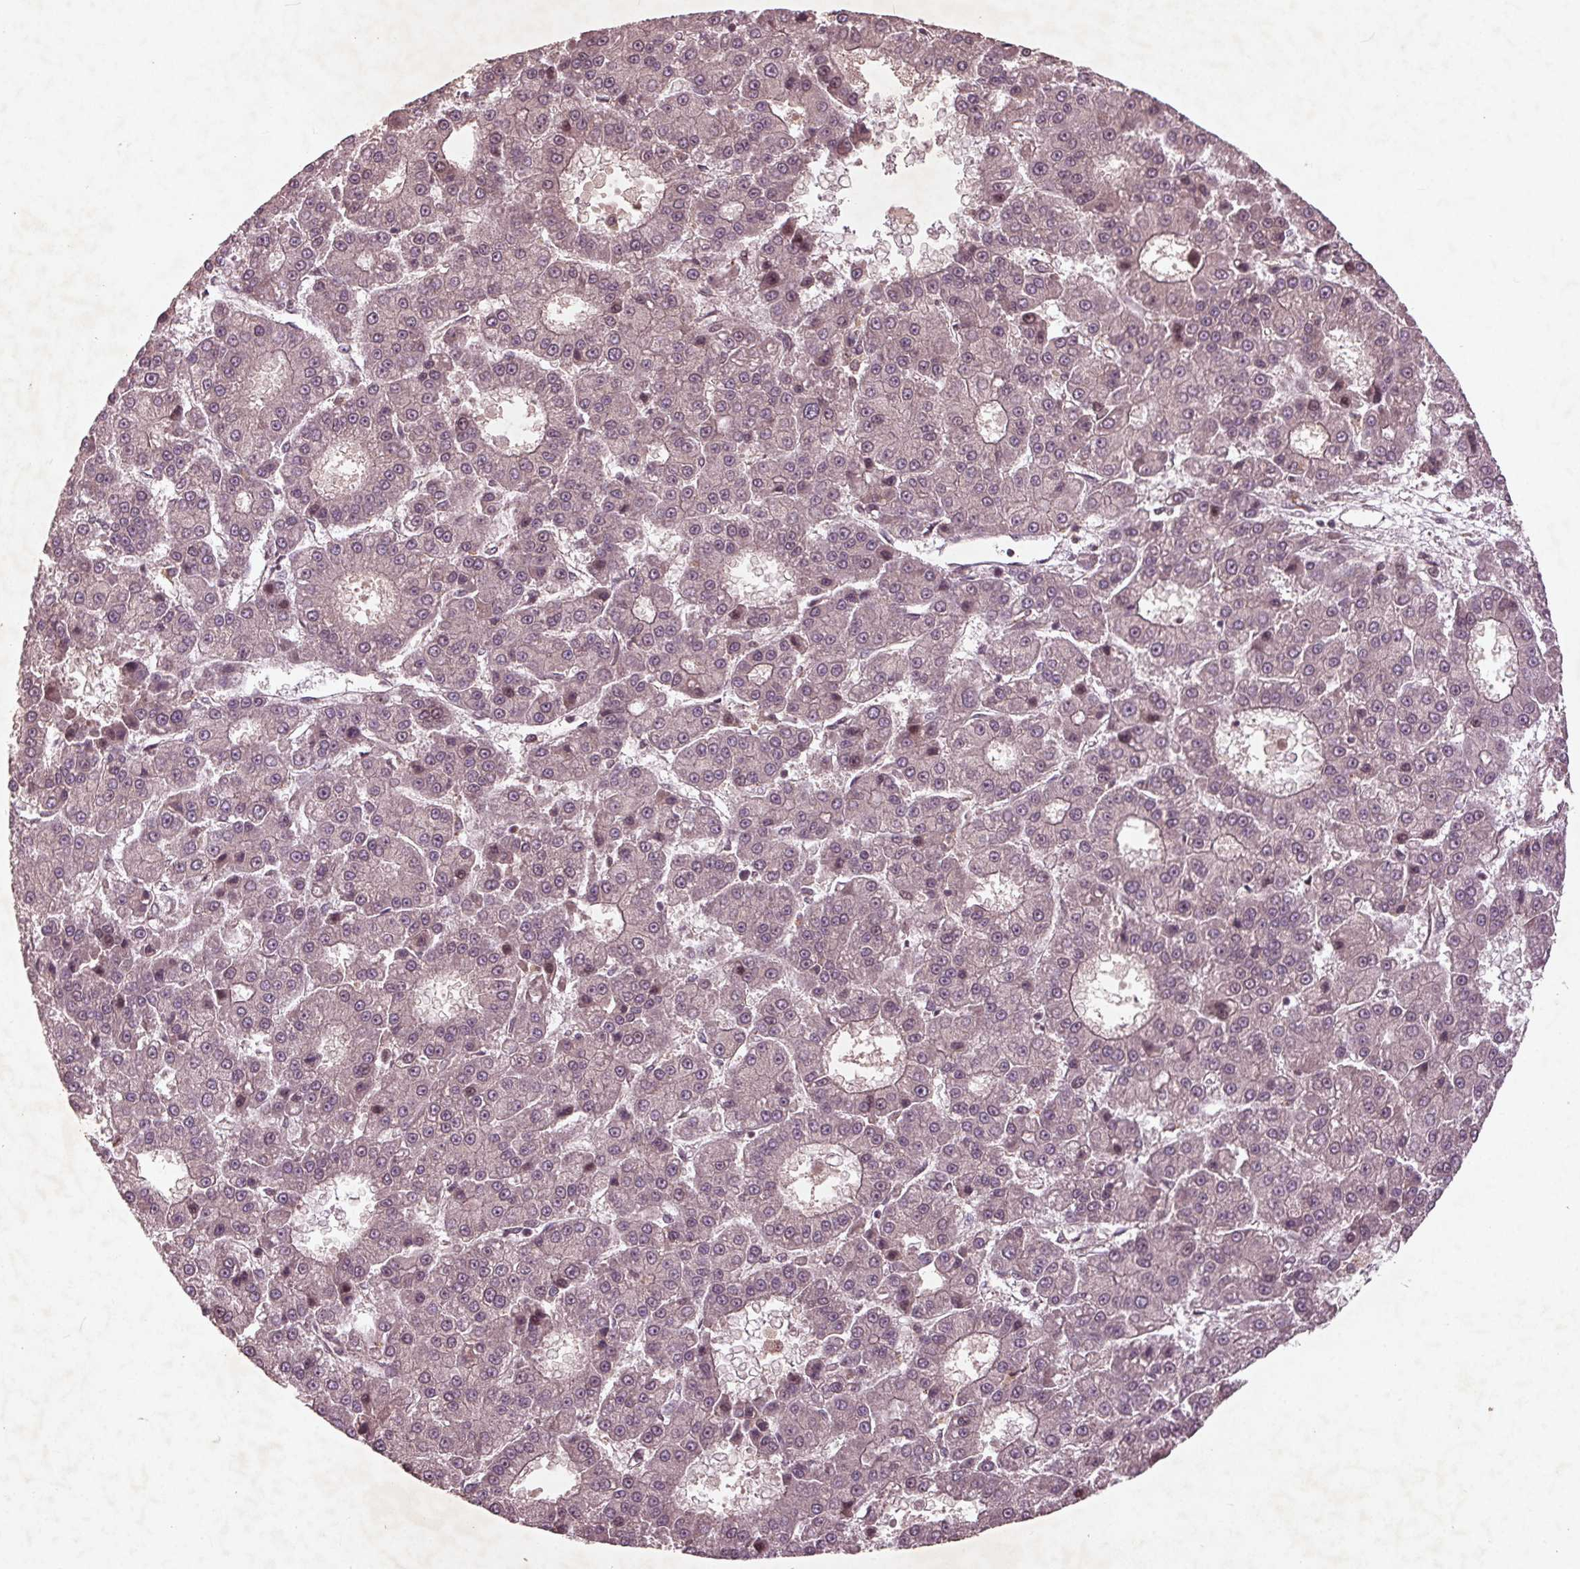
{"staining": {"intensity": "negative", "quantity": "none", "location": "none"}, "tissue": "liver cancer", "cell_type": "Tumor cells", "image_type": "cancer", "snomed": [{"axis": "morphology", "description": "Carcinoma, Hepatocellular, NOS"}, {"axis": "topography", "description": "Liver"}], "caption": "Immunohistochemistry (IHC) micrograph of neoplastic tissue: liver hepatocellular carcinoma stained with DAB shows no significant protein staining in tumor cells. The staining is performed using DAB (3,3'-diaminobenzidine) brown chromogen with nuclei counter-stained in using hematoxylin.", "gene": "CDKL4", "patient": {"sex": "male", "age": 70}}